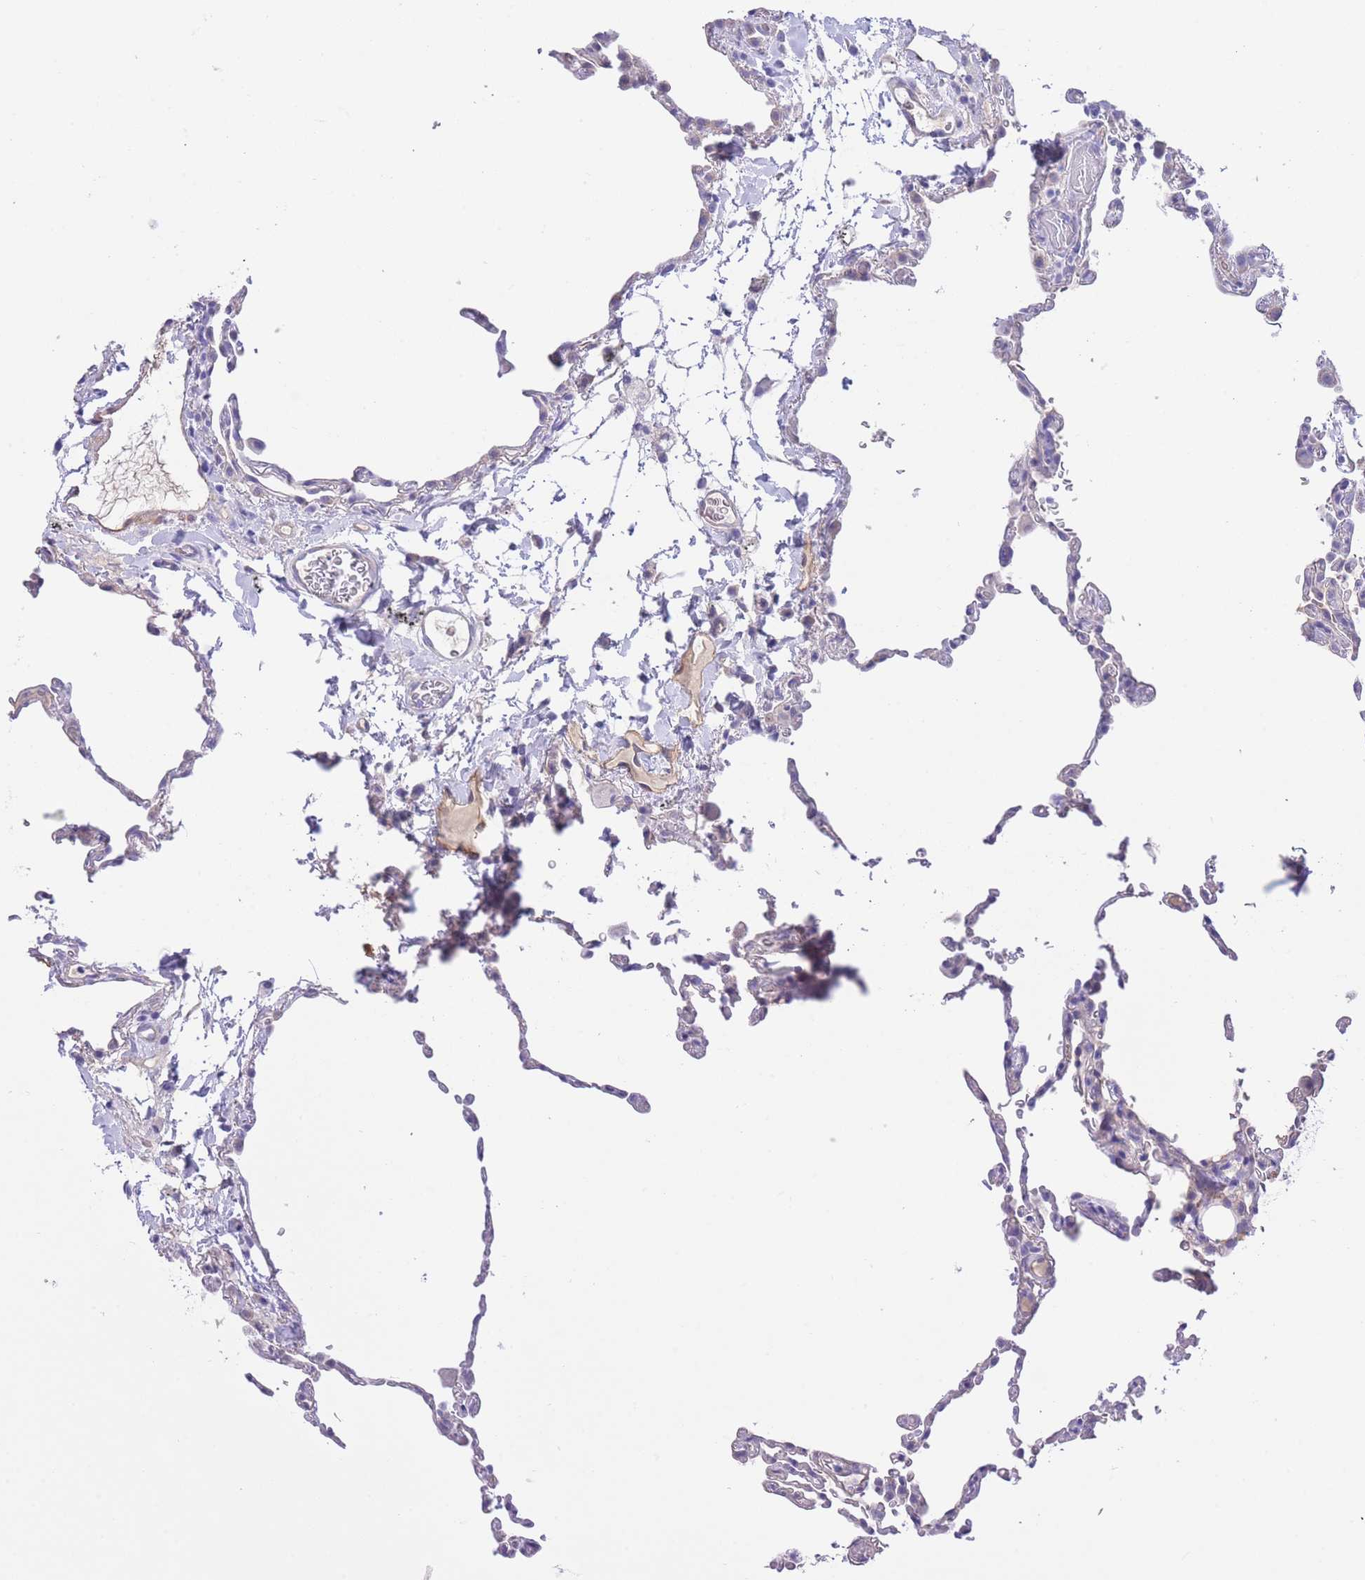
{"staining": {"intensity": "negative", "quantity": "none", "location": "none"}, "tissue": "lung", "cell_type": "Alveolar cells", "image_type": "normal", "snomed": [{"axis": "morphology", "description": "Normal tissue, NOS"}, {"axis": "topography", "description": "Lung"}], "caption": "This is an IHC photomicrograph of benign lung. There is no positivity in alveolar cells.", "gene": "PGM1", "patient": {"sex": "female", "age": 57}}